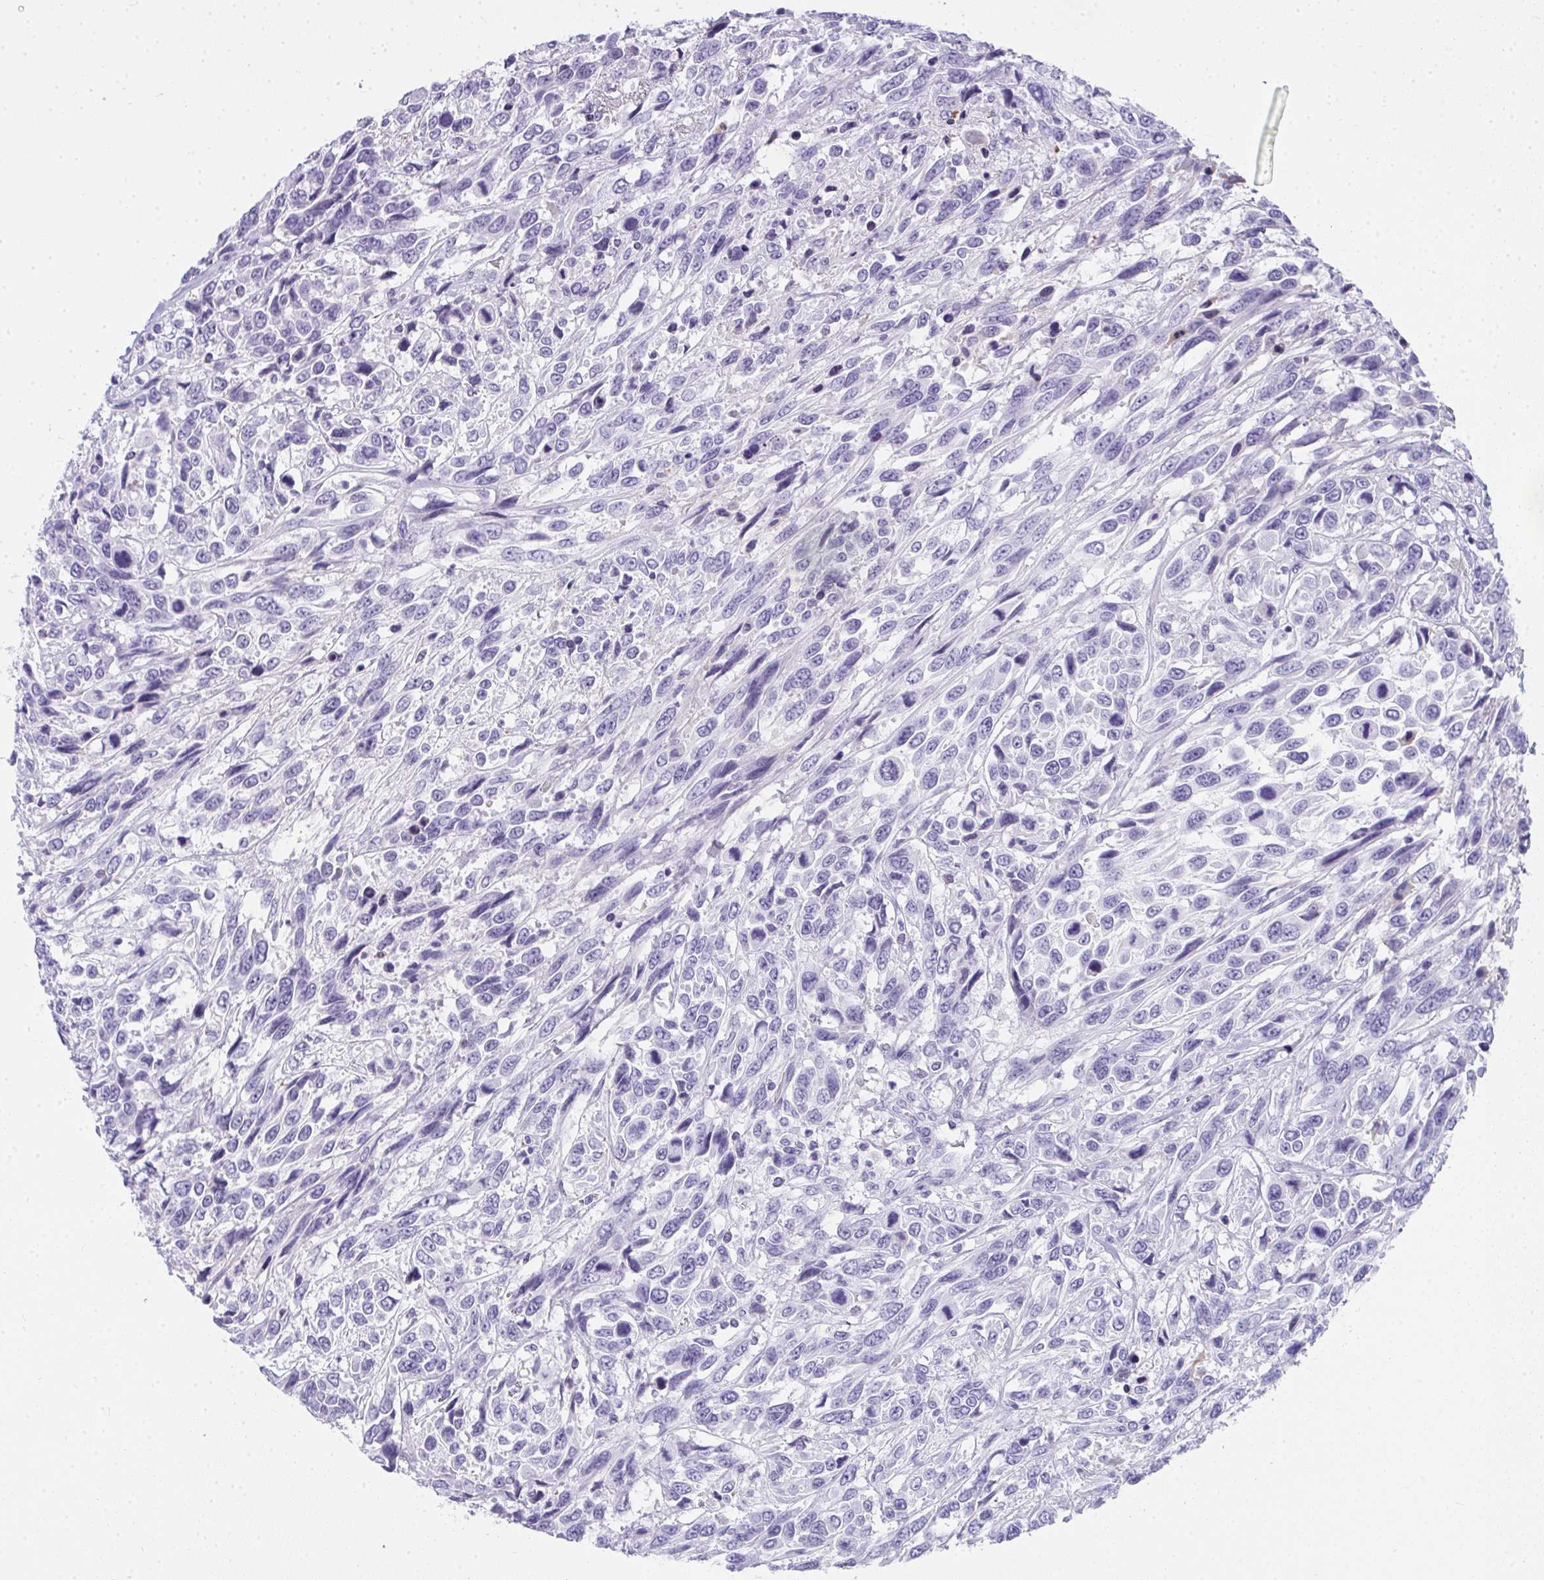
{"staining": {"intensity": "negative", "quantity": "none", "location": "none"}, "tissue": "urothelial cancer", "cell_type": "Tumor cells", "image_type": "cancer", "snomed": [{"axis": "morphology", "description": "Urothelial carcinoma, High grade"}, {"axis": "topography", "description": "Urinary bladder"}], "caption": "Tumor cells are negative for brown protein staining in urothelial cancer.", "gene": "ZSWIM3", "patient": {"sex": "female", "age": 70}}